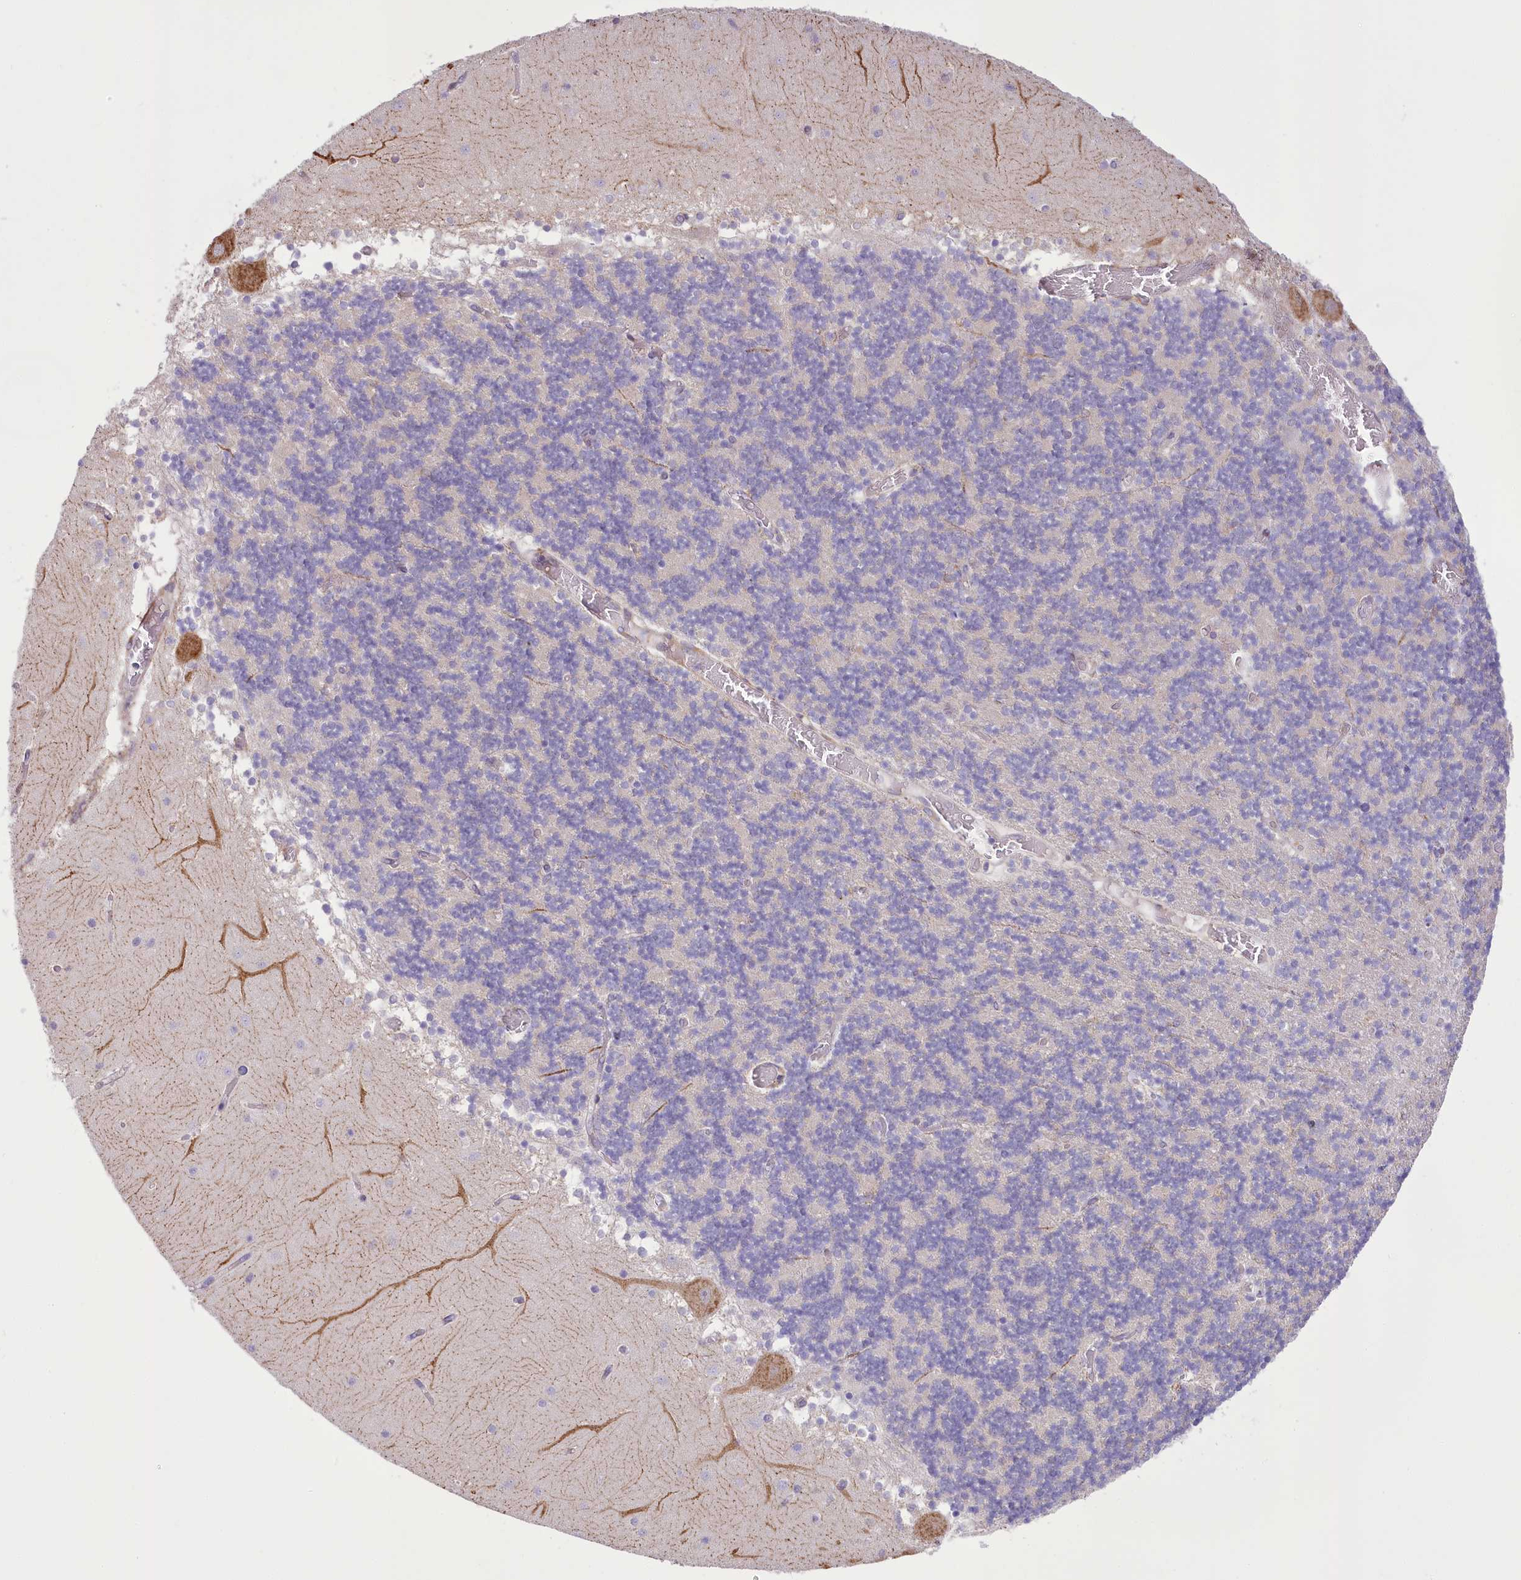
{"staining": {"intensity": "negative", "quantity": "none", "location": "none"}, "tissue": "cerebellum", "cell_type": "Cells in granular layer", "image_type": "normal", "snomed": [{"axis": "morphology", "description": "Normal tissue, NOS"}, {"axis": "topography", "description": "Cerebellum"}], "caption": "Immunohistochemistry (IHC) image of benign cerebellum: human cerebellum stained with DAB exhibits no significant protein staining in cells in granular layer. The staining is performed using DAB brown chromogen with nuclei counter-stained in using hematoxylin.", "gene": "NCKAP5", "patient": {"sex": "female", "age": 28}}